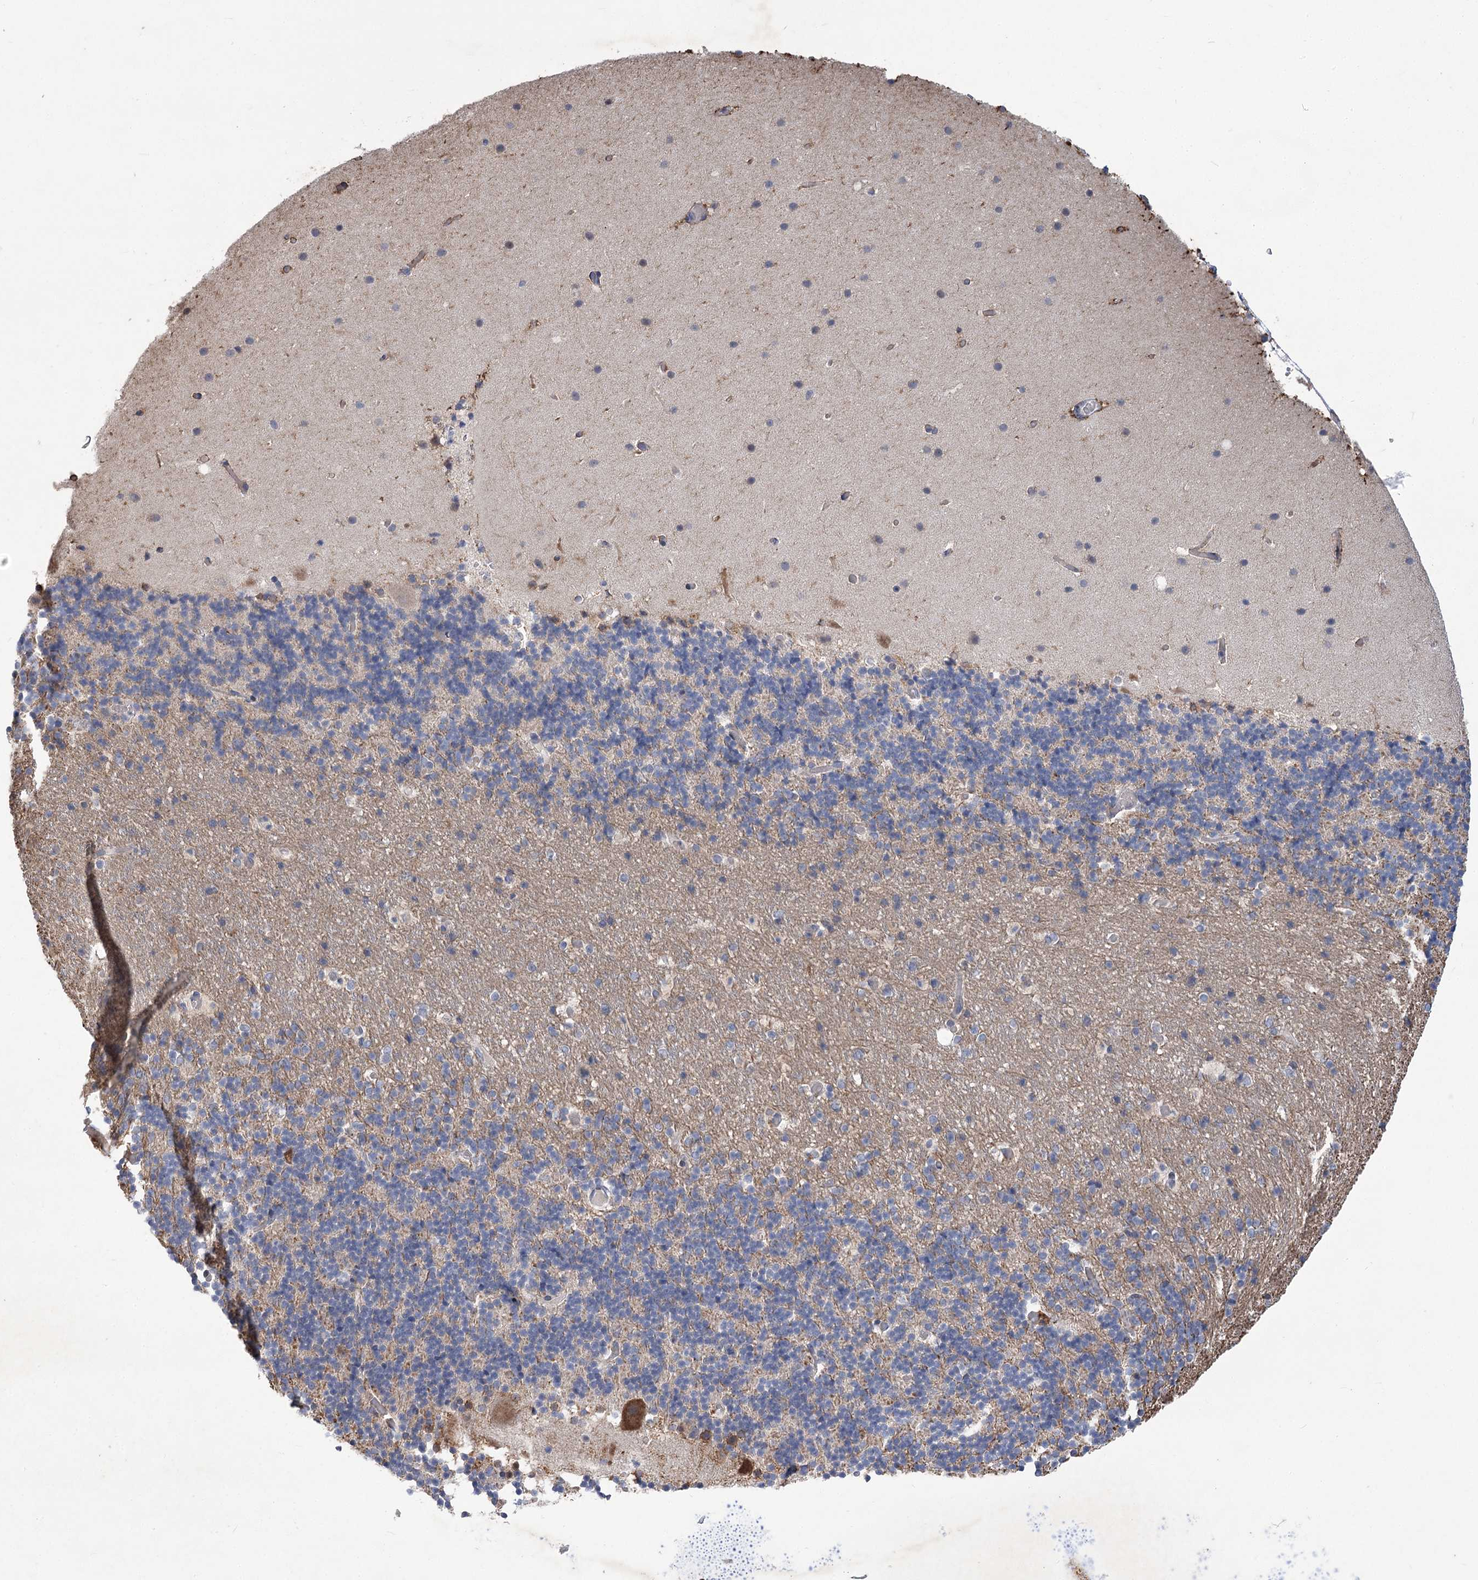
{"staining": {"intensity": "negative", "quantity": "none", "location": "none"}, "tissue": "cerebellum", "cell_type": "Cells in granular layer", "image_type": "normal", "snomed": [{"axis": "morphology", "description": "Normal tissue, NOS"}, {"axis": "topography", "description": "Cerebellum"}], "caption": "This is a photomicrograph of immunohistochemistry (IHC) staining of normal cerebellum, which shows no expression in cells in granular layer.", "gene": "GCNT4", "patient": {"sex": "male", "age": 57}}